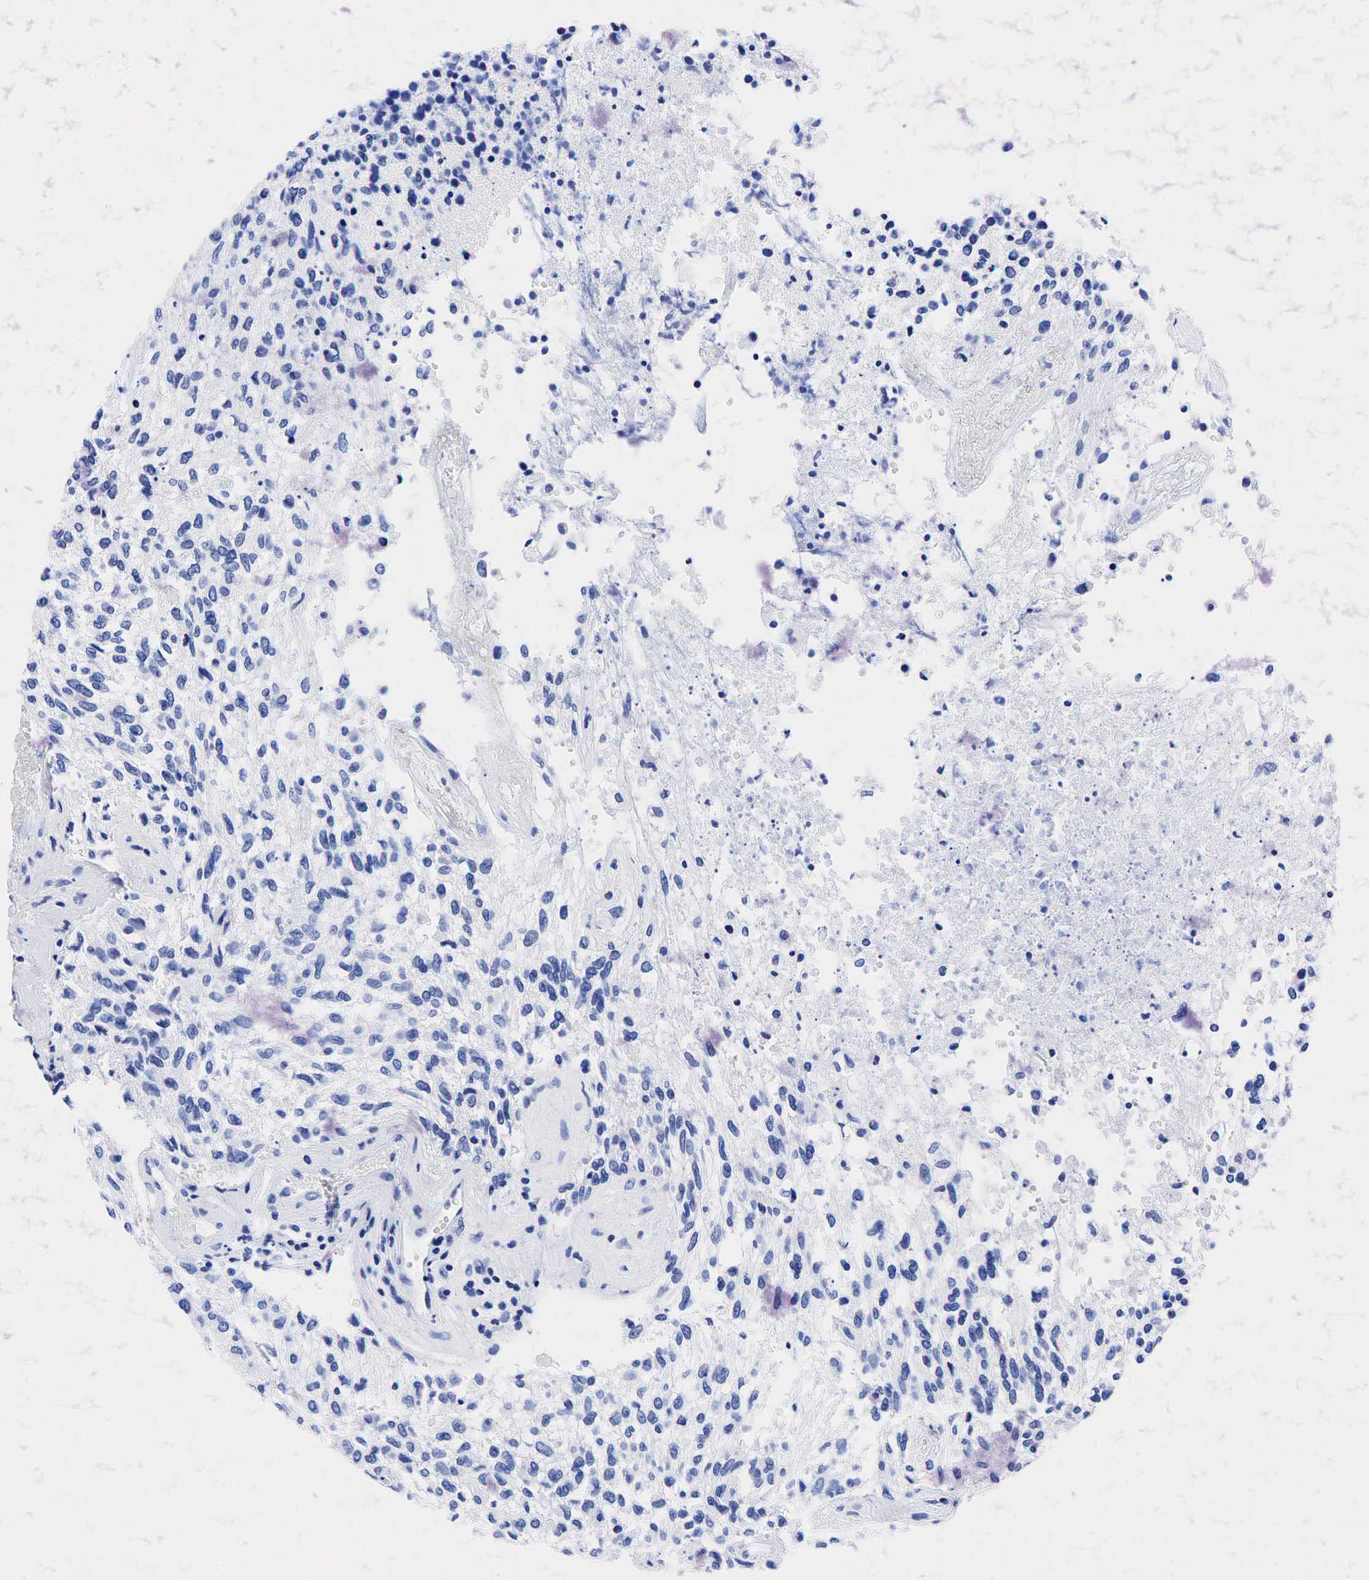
{"staining": {"intensity": "negative", "quantity": "none", "location": "none"}, "tissue": "glioma", "cell_type": "Tumor cells", "image_type": "cancer", "snomed": [{"axis": "morphology", "description": "Glioma, malignant, High grade"}, {"axis": "topography", "description": "Brain"}], "caption": "Immunohistochemistry (IHC) histopathology image of human malignant glioma (high-grade) stained for a protein (brown), which reveals no positivity in tumor cells. (DAB immunohistochemistry, high magnification).", "gene": "KRT19", "patient": {"sex": "male", "age": 77}}